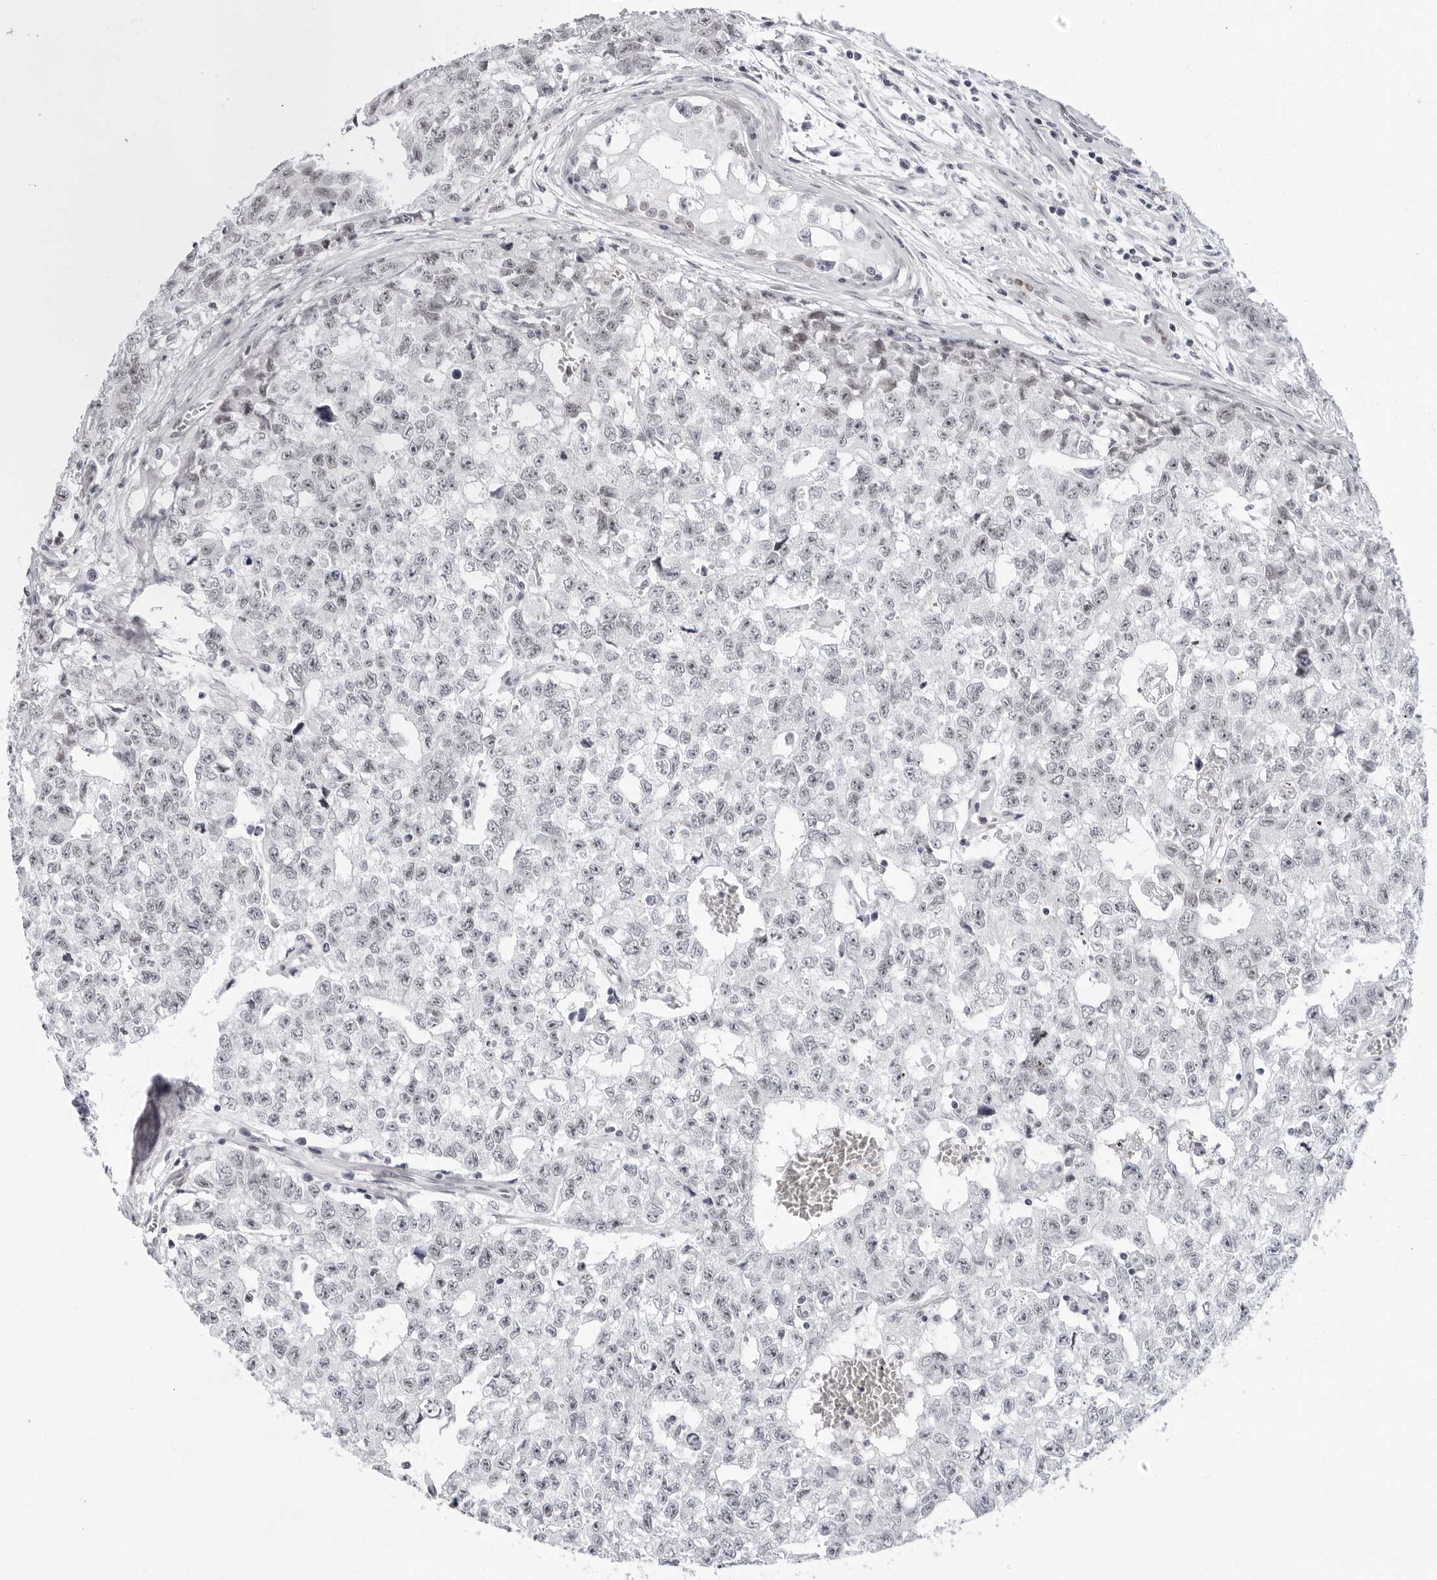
{"staining": {"intensity": "negative", "quantity": "none", "location": "none"}, "tissue": "testis cancer", "cell_type": "Tumor cells", "image_type": "cancer", "snomed": [{"axis": "morphology", "description": "Carcinoma, Embryonal, NOS"}, {"axis": "topography", "description": "Testis"}], "caption": "High magnification brightfield microscopy of embryonal carcinoma (testis) stained with DAB (brown) and counterstained with hematoxylin (blue): tumor cells show no significant expression.", "gene": "VEZF1", "patient": {"sex": "male", "age": 28}}